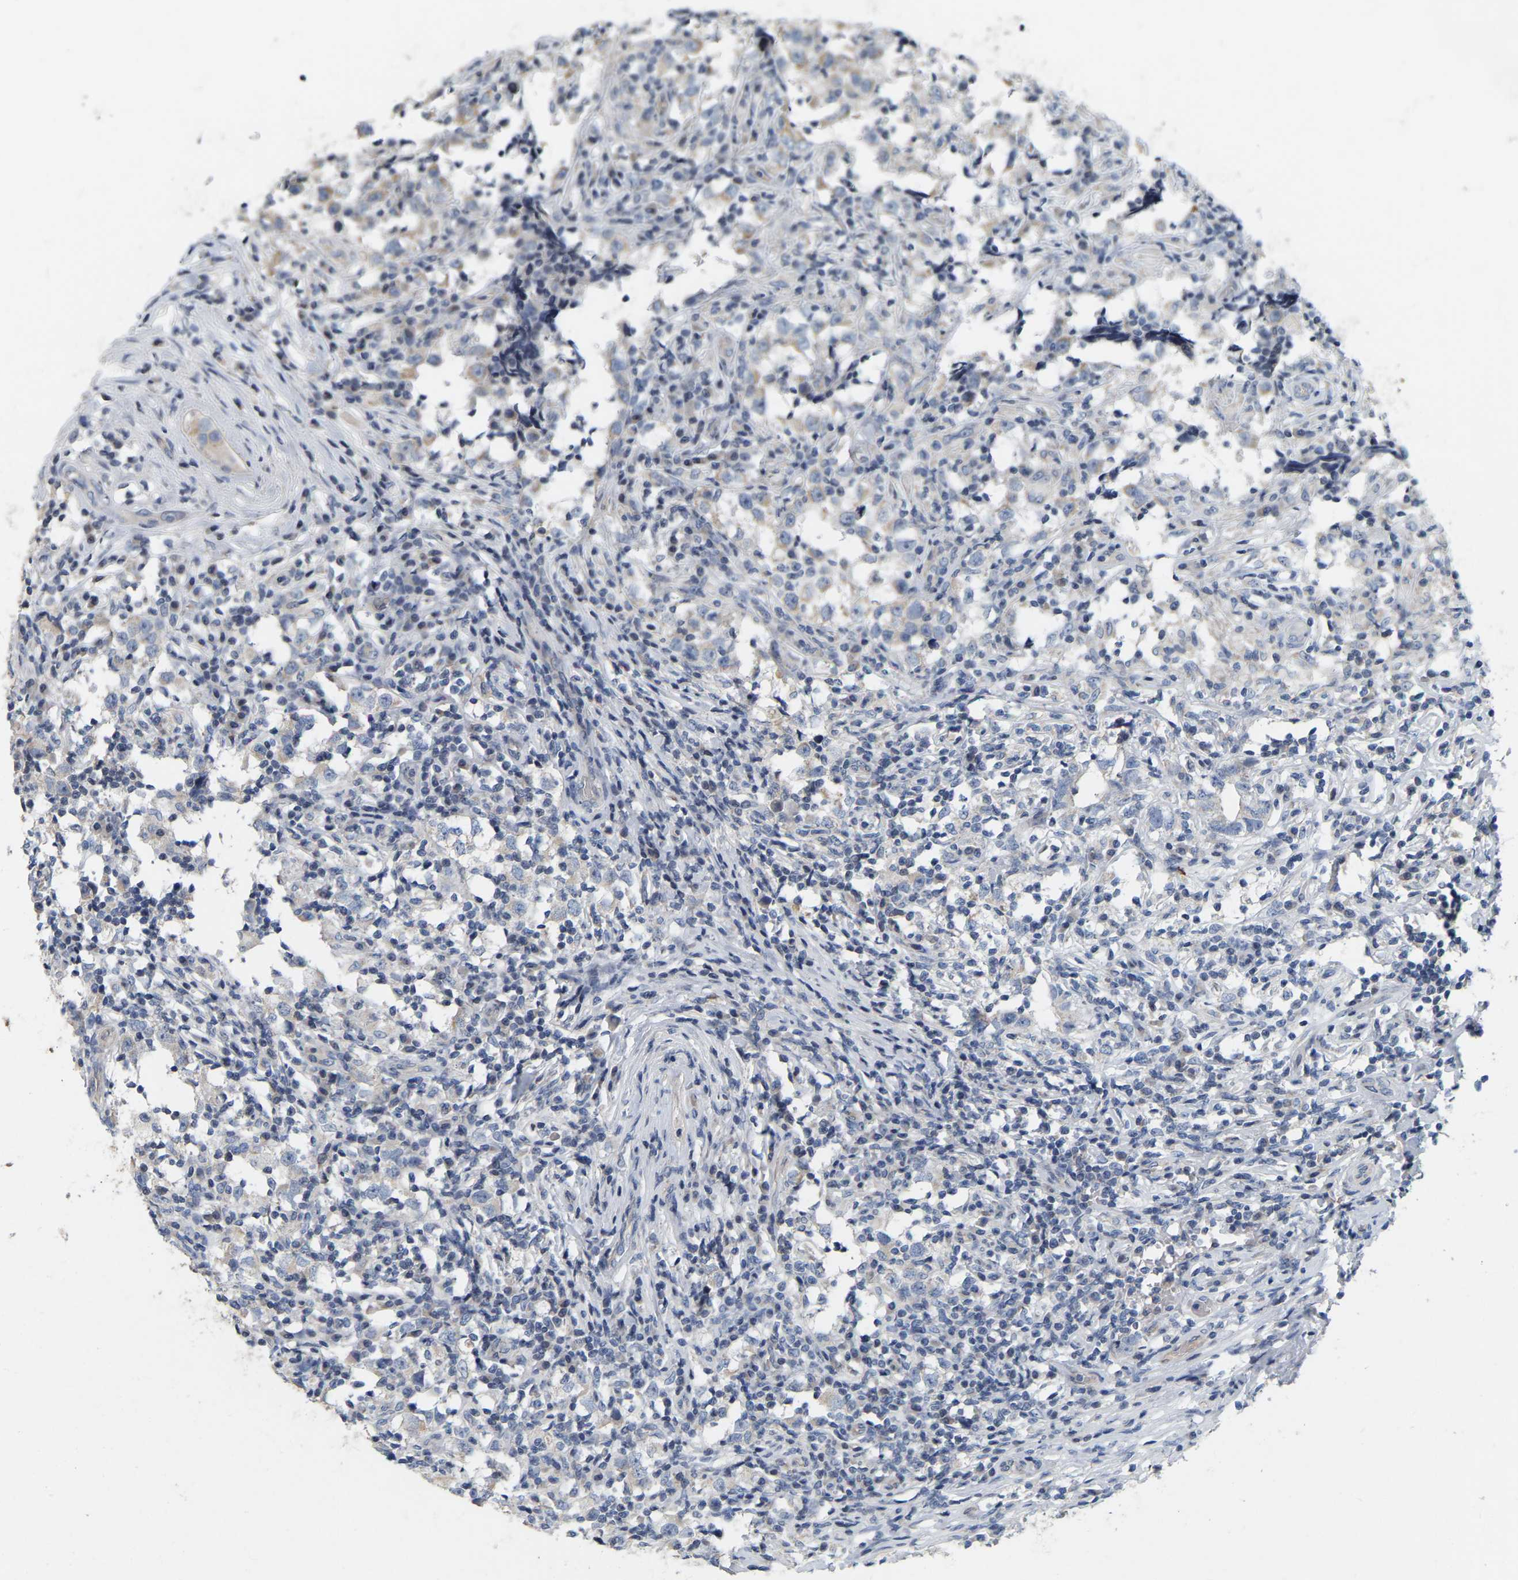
{"staining": {"intensity": "moderate", "quantity": "<25%", "location": "cytoplasmic/membranous"}, "tissue": "testis cancer", "cell_type": "Tumor cells", "image_type": "cancer", "snomed": [{"axis": "morphology", "description": "Carcinoma, Embryonal, NOS"}, {"axis": "topography", "description": "Testis"}], "caption": "A low amount of moderate cytoplasmic/membranous expression is present in approximately <25% of tumor cells in testis cancer tissue.", "gene": "SSH1", "patient": {"sex": "male", "age": 21}}